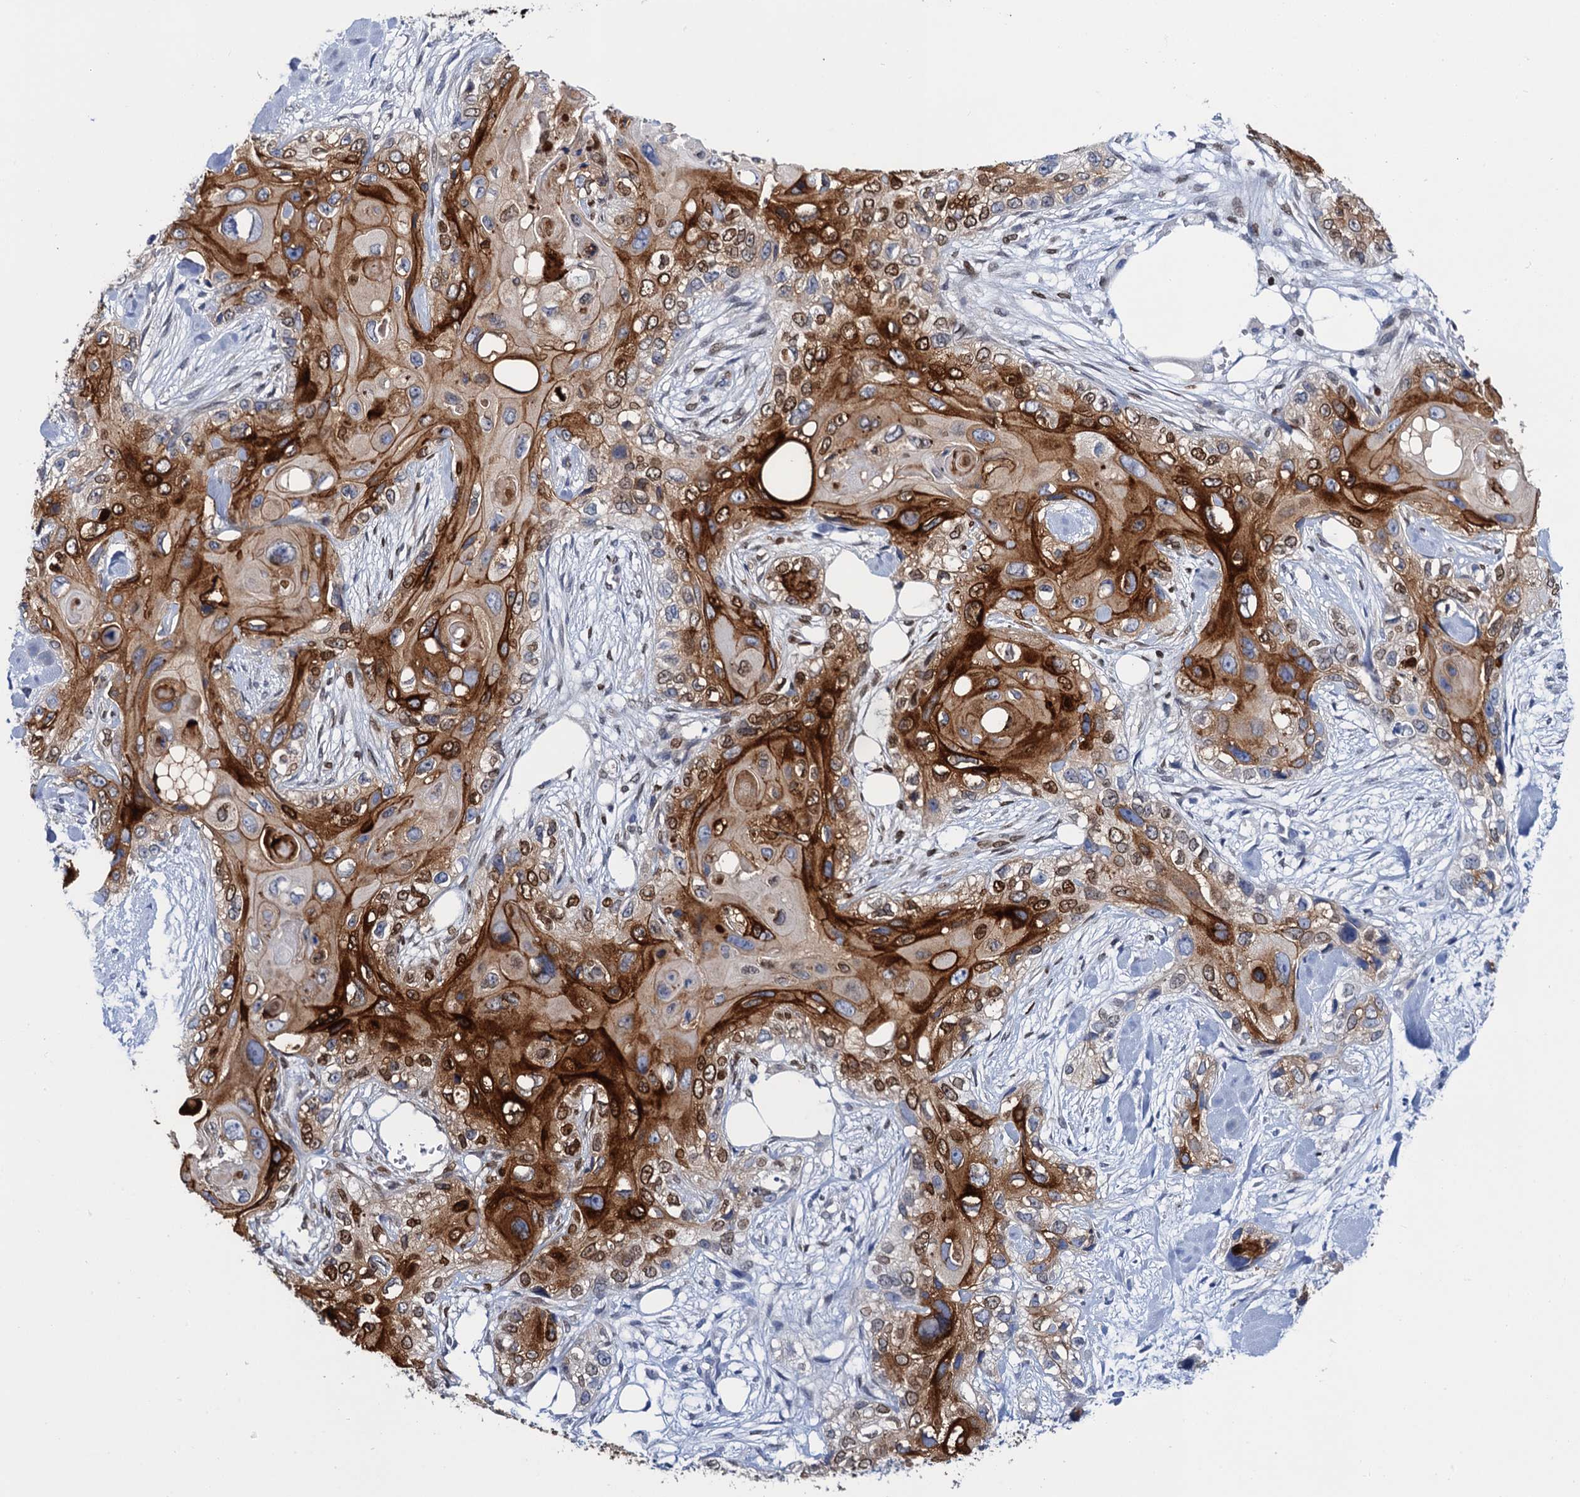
{"staining": {"intensity": "strong", "quantity": "25%-75%", "location": "cytoplasmic/membranous"}, "tissue": "skin cancer", "cell_type": "Tumor cells", "image_type": "cancer", "snomed": [{"axis": "morphology", "description": "Normal tissue, NOS"}, {"axis": "morphology", "description": "Squamous cell carcinoma, NOS"}, {"axis": "topography", "description": "Skin"}], "caption": "Tumor cells demonstrate high levels of strong cytoplasmic/membranous staining in about 25%-75% of cells in skin squamous cell carcinoma.", "gene": "LYPD3", "patient": {"sex": "male", "age": 72}}